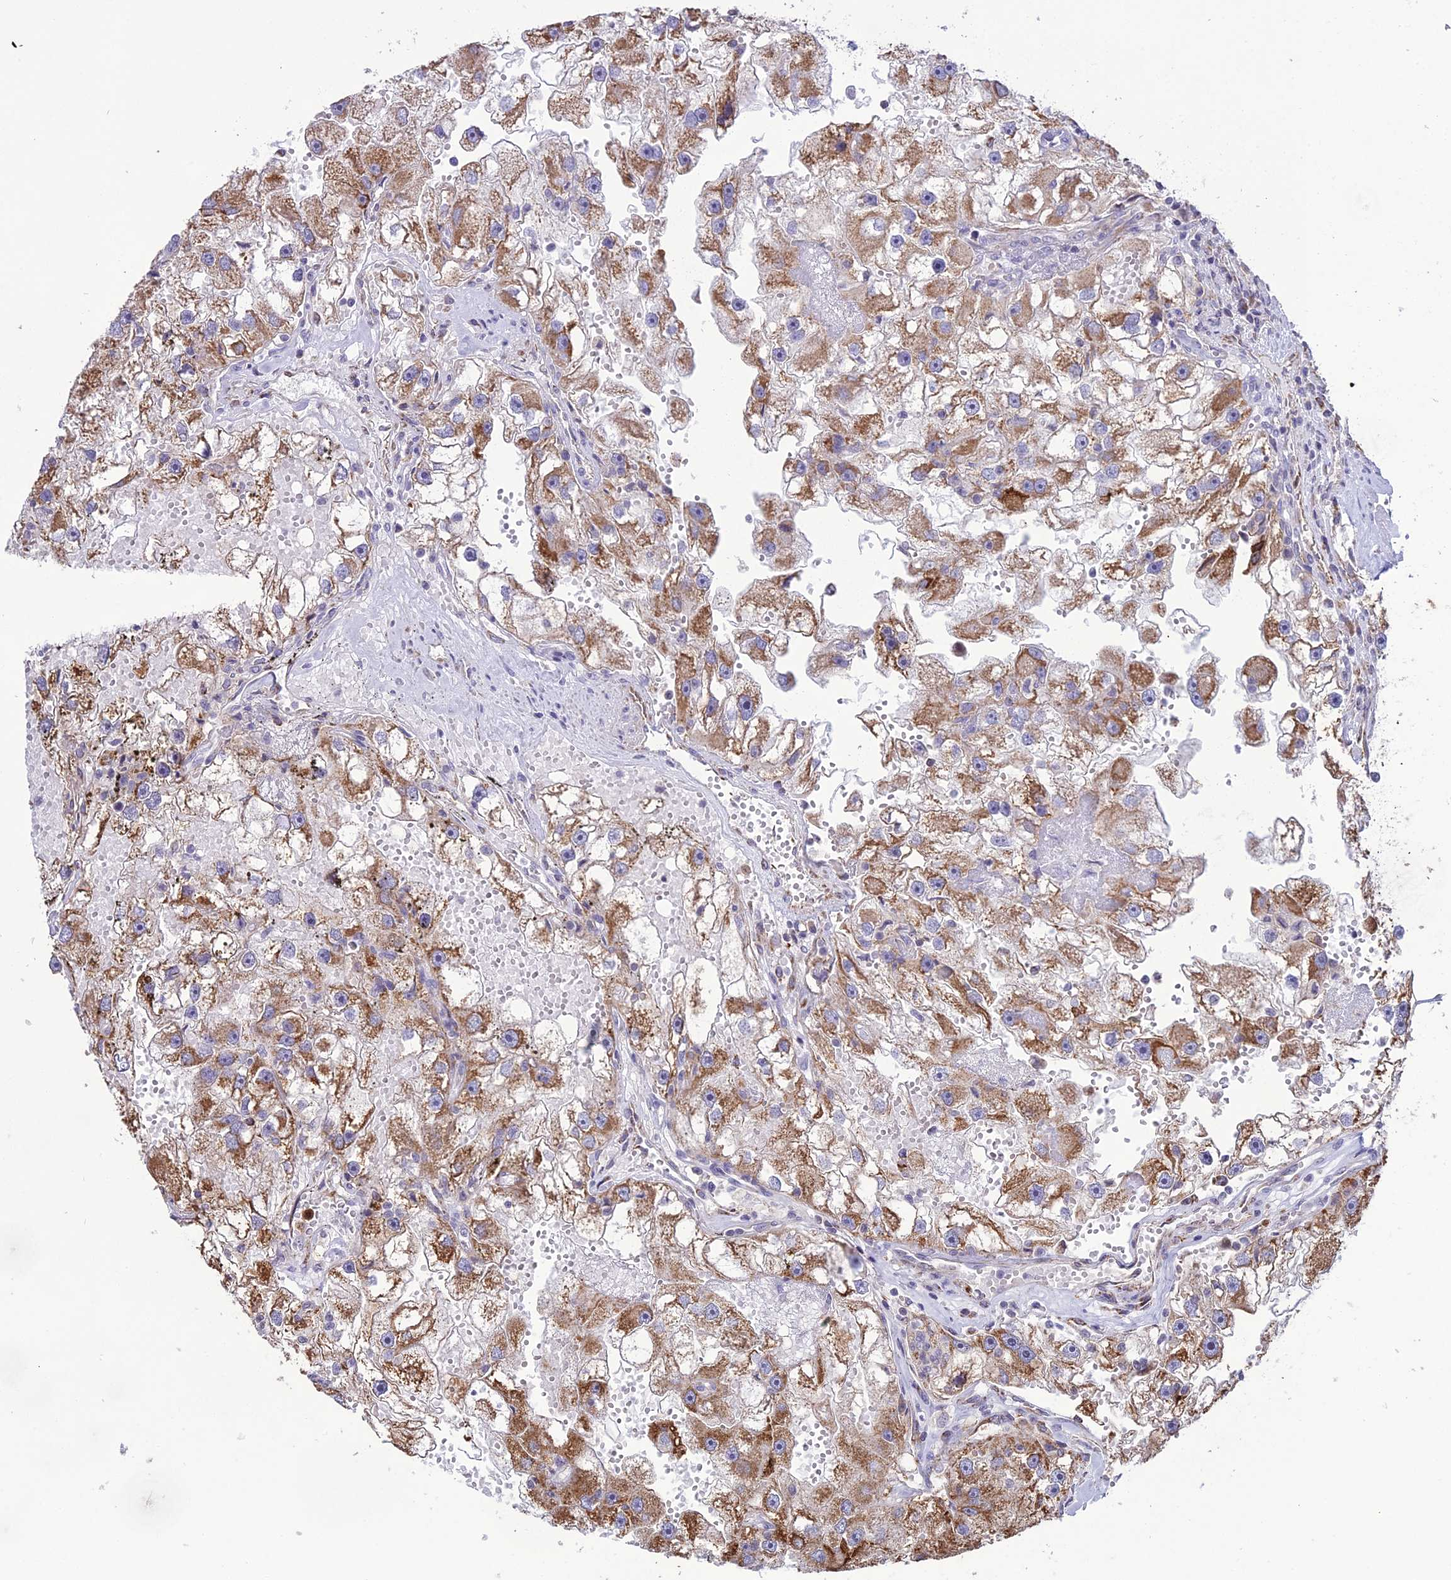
{"staining": {"intensity": "moderate", "quantity": ">75%", "location": "cytoplasmic/membranous"}, "tissue": "renal cancer", "cell_type": "Tumor cells", "image_type": "cancer", "snomed": [{"axis": "morphology", "description": "Adenocarcinoma, NOS"}, {"axis": "topography", "description": "Kidney"}], "caption": "Immunohistochemistry photomicrograph of neoplastic tissue: human renal cancer (adenocarcinoma) stained using immunohistochemistry (IHC) shows medium levels of moderate protein expression localized specifically in the cytoplasmic/membranous of tumor cells, appearing as a cytoplasmic/membranous brown color.", "gene": "RPS26", "patient": {"sex": "male", "age": 63}}